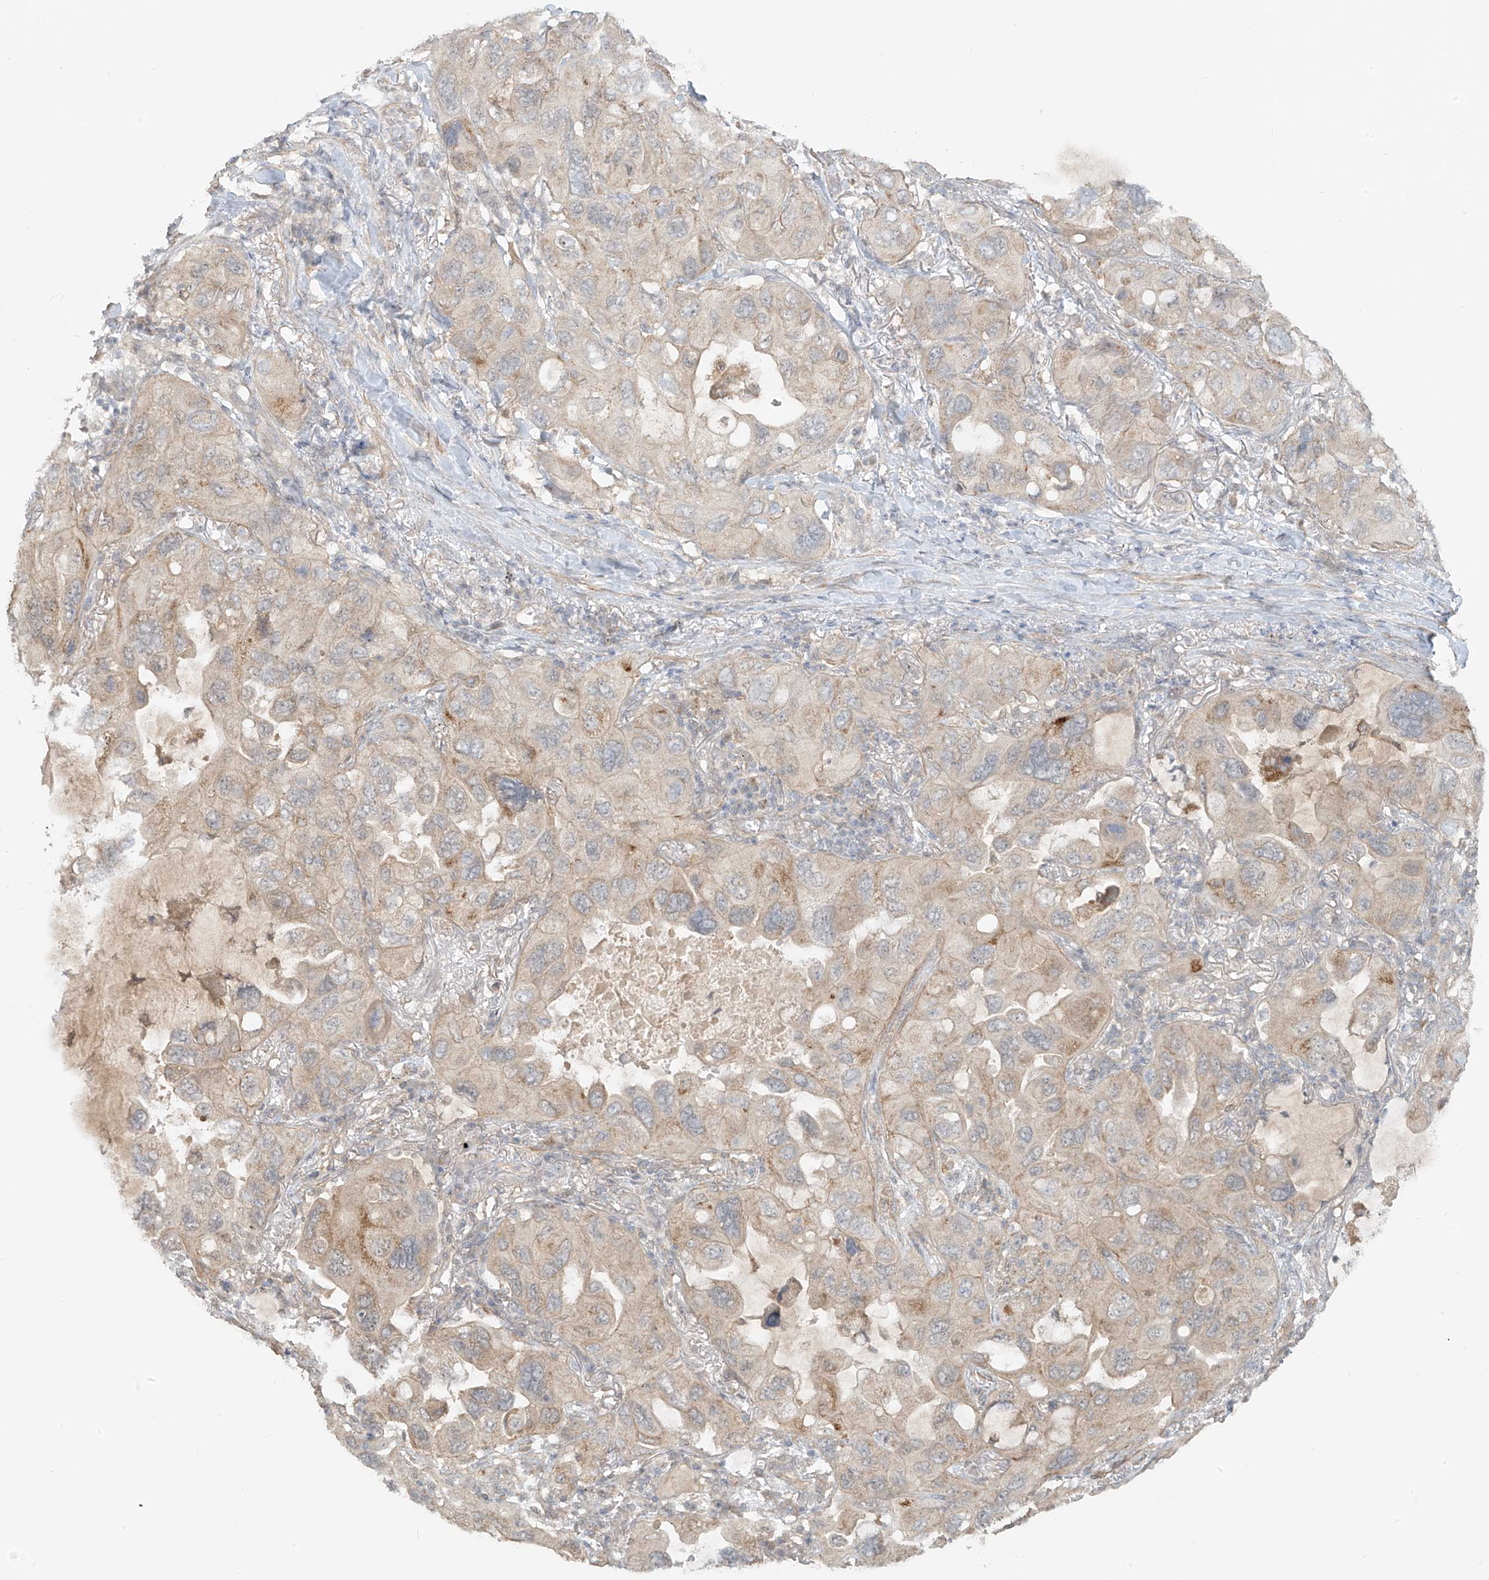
{"staining": {"intensity": "weak", "quantity": "25%-75%", "location": "cytoplasmic/membranous"}, "tissue": "lung cancer", "cell_type": "Tumor cells", "image_type": "cancer", "snomed": [{"axis": "morphology", "description": "Squamous cell carcinoma, NOS"}, {"axis": "topography", "description": "Lung"}], "caption": "The immunohistochemical stain shows weak cytoplasmic/membranous staining in tumor cells of lung cancer tissue.", "gene": "ABCD1", "patient": {"sex": "female", "age": 73}}